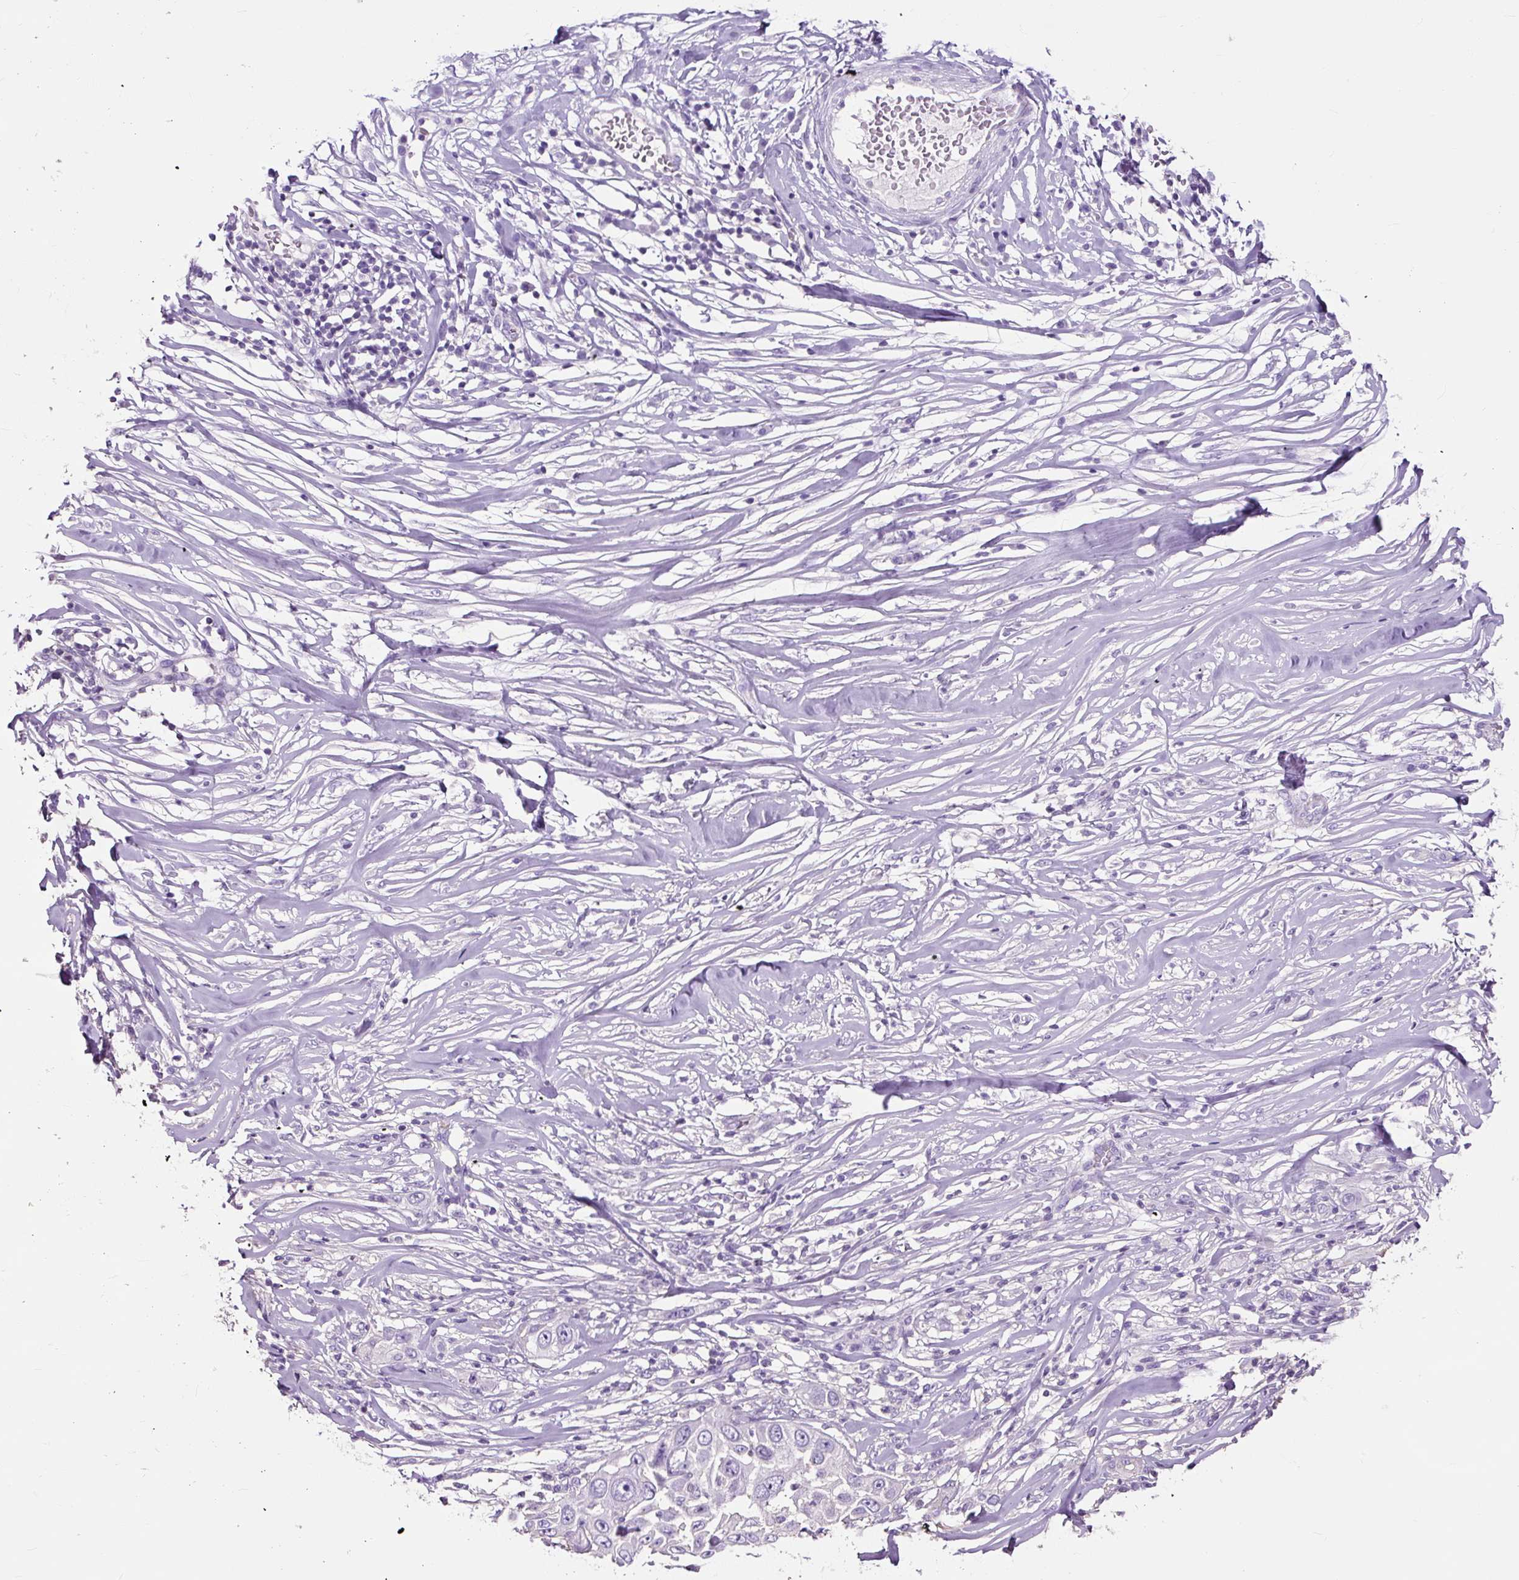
{"staining": {"intensity": "negative", "quantity": "none", "location": "none"}, "tissue": "skin cancer", "cell_type": "Tumor cells", "image_type": "cancer", "snomed": [{"axis": "morphology", "description": "Squamous cell carcinoma, NOS"}, {"axis": "topography", "description": "Skin"}], "caption": "IHC of human skin cancer (squamous cell carcinoma) demonstrates no staining in tumor cells.", "gene": "OR10A7", "patient": {"sex": "female", "age": 44}}